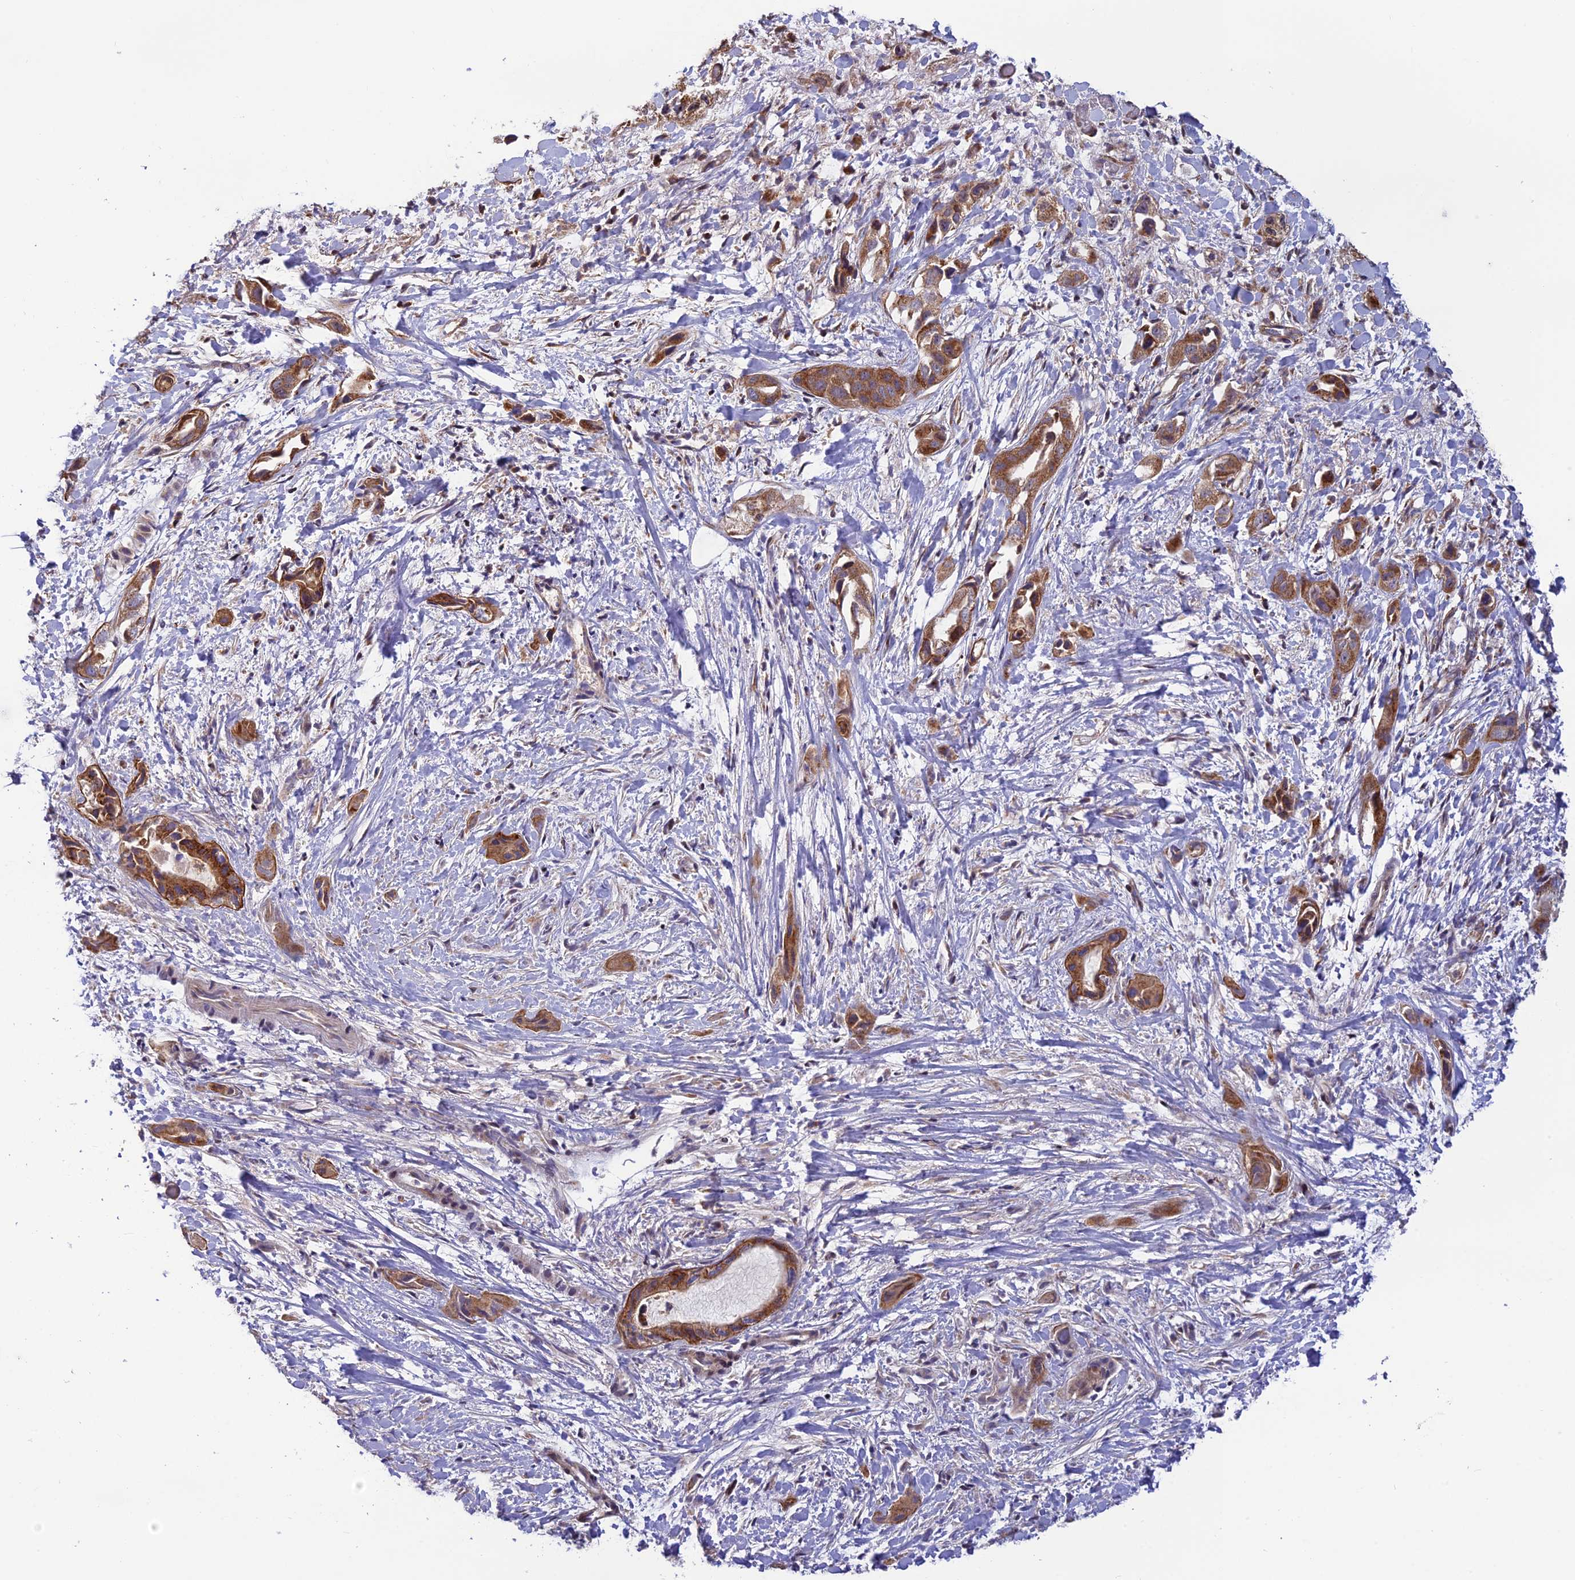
{"staining": {"intensity": "moderate", "quantity": ">75%", "location": "cytoplasmic/membranous"}, "tissue": "liver cancer", "cell_type": "Tumor cells", "image_type": "cancer", "snomed": [{"axis": "morphology", "description": "Cholangiocarcinoma"}, {"axis": "topography", "description": "Liver"}], "caption": "The histopathology image demonstrates immunohistochemical staining of liver cholangiocarcinoma. There is moderate cytoplasmic/membranous staining is identified in about >75% of tumor cells.", "gene": "SMIM7", "patient": {"sex": "female", "age": 52}}